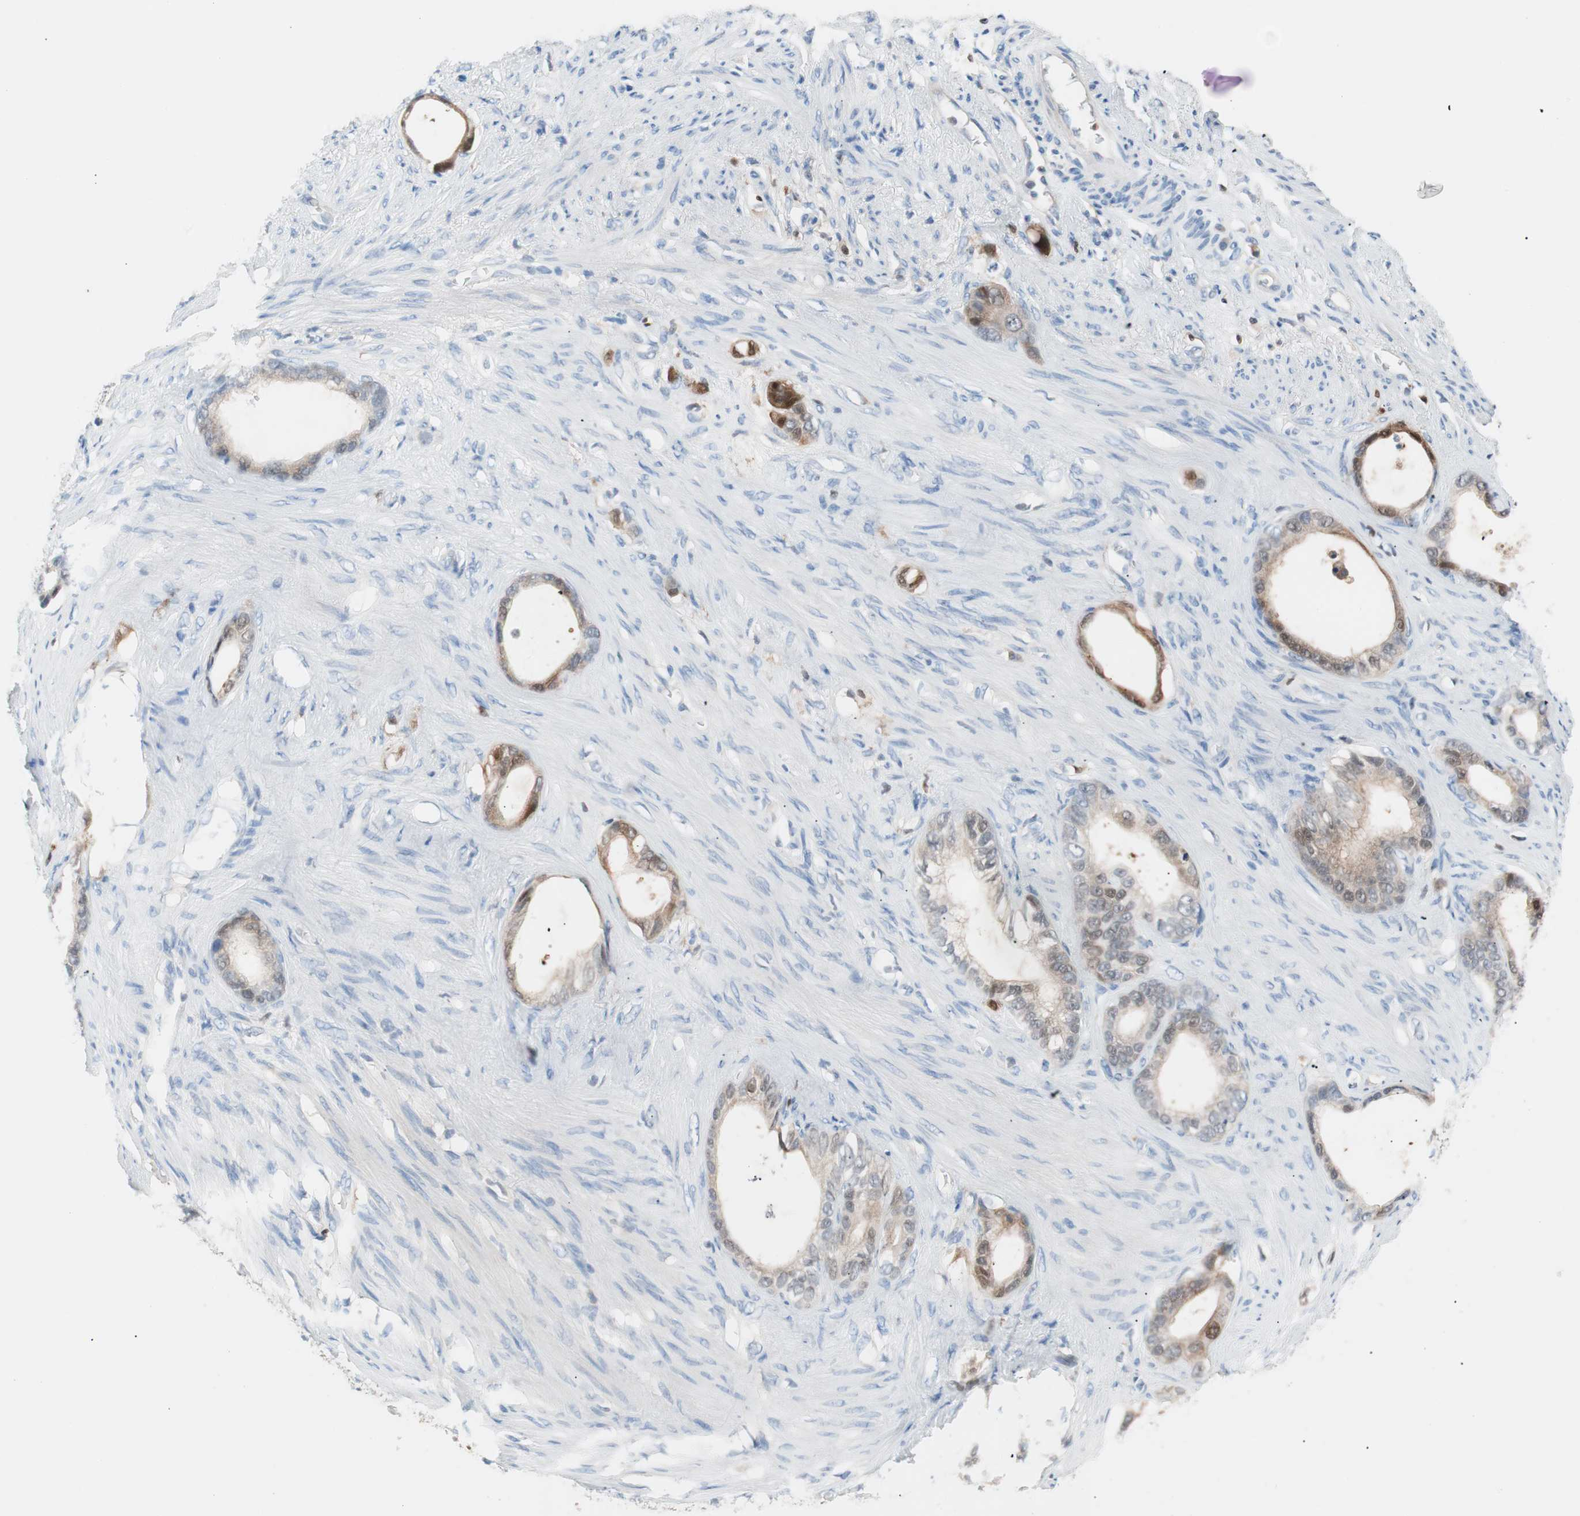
{"staining": {"intensity": "strong", "quantity": "25%-75%", "location": "cytoplasmic/membranous,nuclear"}, "tissue": "stomach cancer", "cell_type": "Tumor cells", "image_type": "cancer", "snomed": [{"axis": "morphology", "description": "Adenocarcinoma, NOS"}, {"axis": "topography", "description": "Stomach"}], "caption": "High-power microscopy captured an immunohistochemistry (IHC) micrograph of stomach cancer (adenocarcinoma), revealing strong cytoplasmic/membranous and nuclear positivity in about 25%-75% of tumor cells.", "gene": "IL18", "patient": {"sex": "female", "age": 75}}